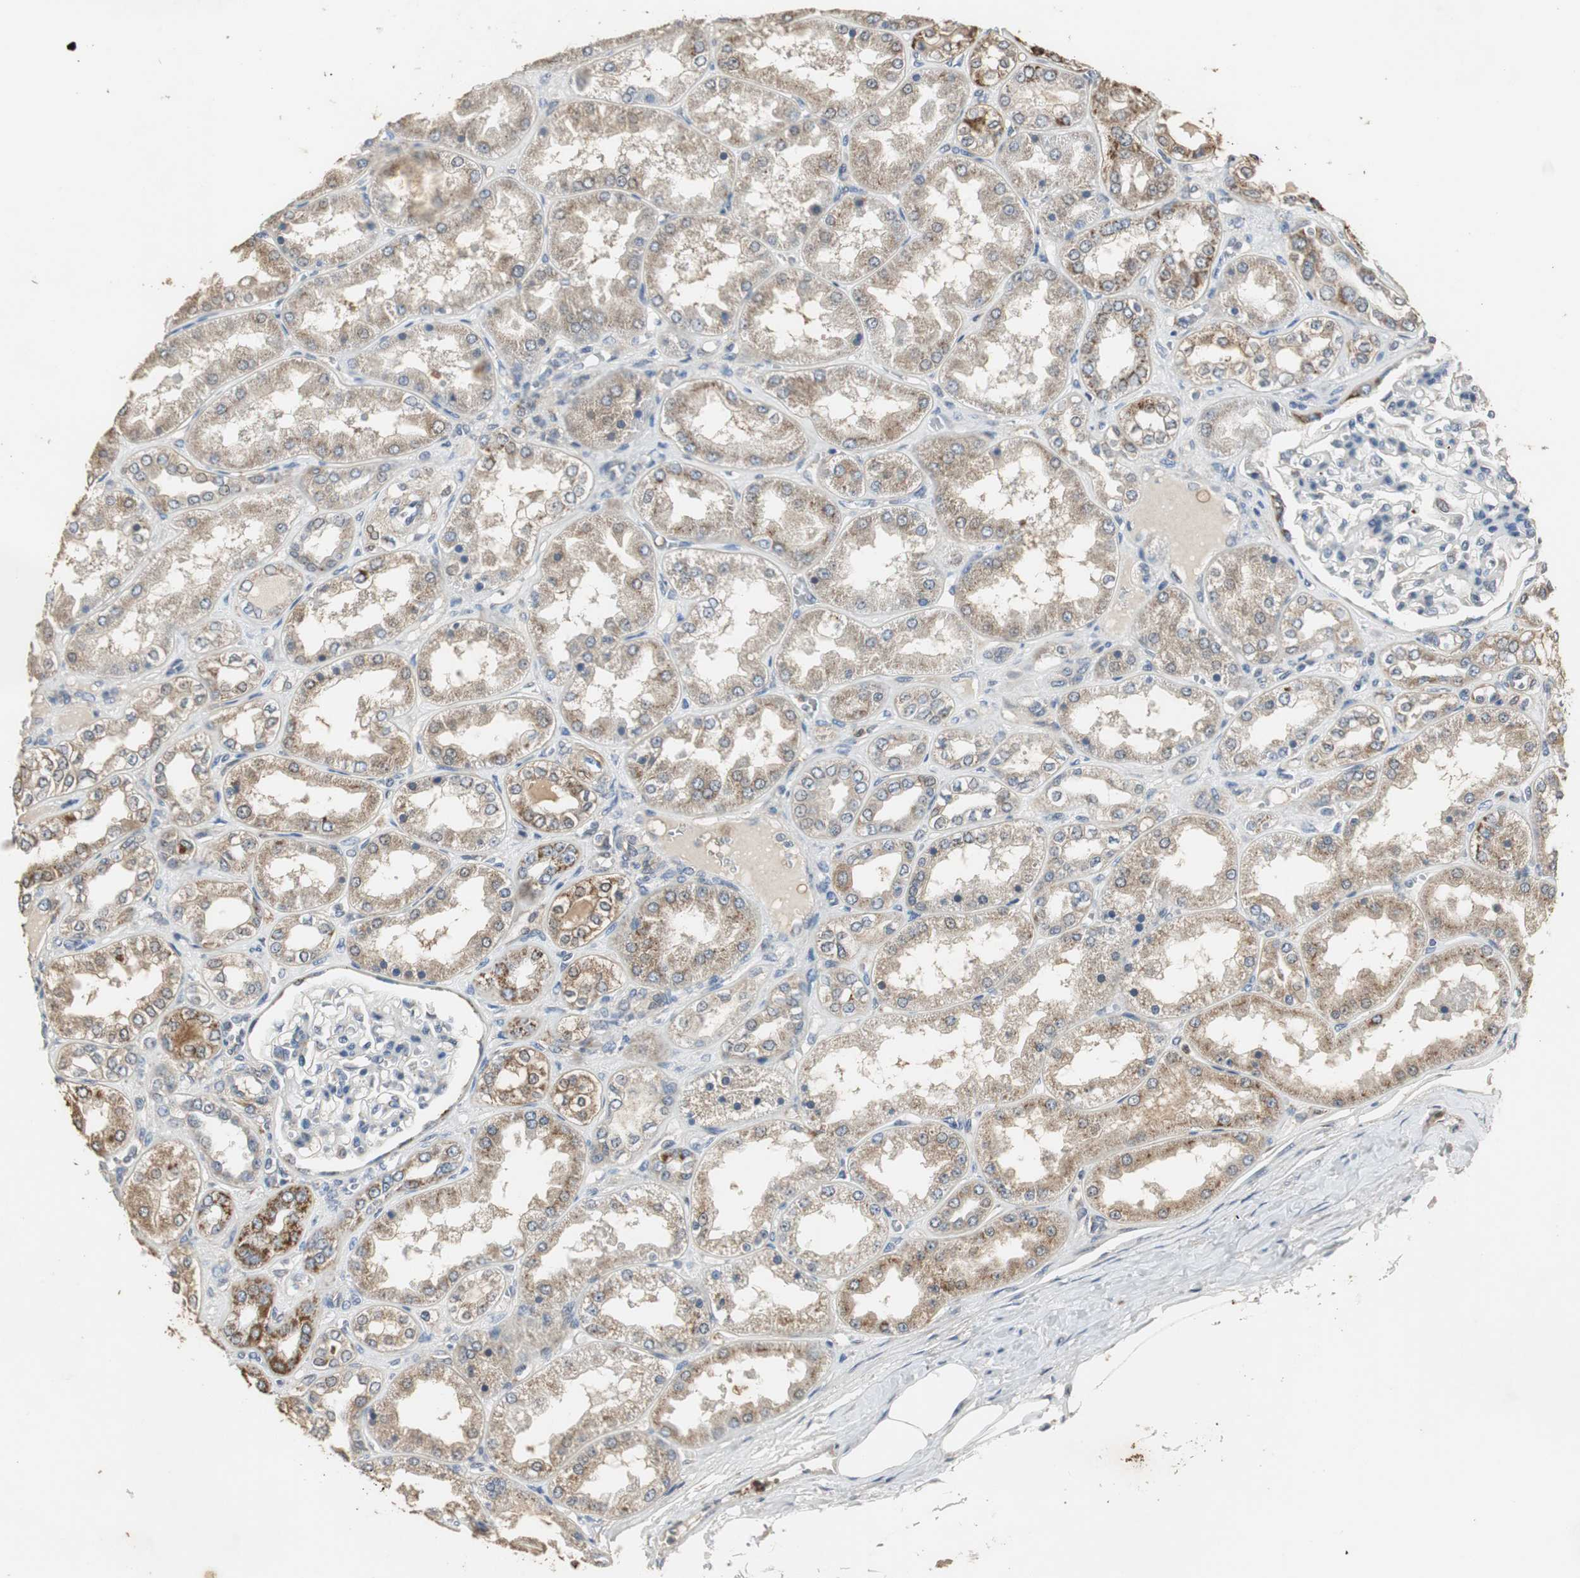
{"staining": {"intensity": "weak", "quantity": "<25%", "location": "cytoplasmic/membranous"}, "tissue": "kidney", "cell_type": "Cells in glomeruli", "image_type": "normal", "snomed": [{"axis": "morphology", "description": "Normal tissue, NOS"}, {"axis": "topography", "description": "Kidney"}], "caption": "Immunohistochemistry (IHC) micrograph of benign human kidney stained for a protein (brown), which shows no expression in cells in glomeruli.", "gene": "JTB", "patient": {"sex": "female", "age": 56}}